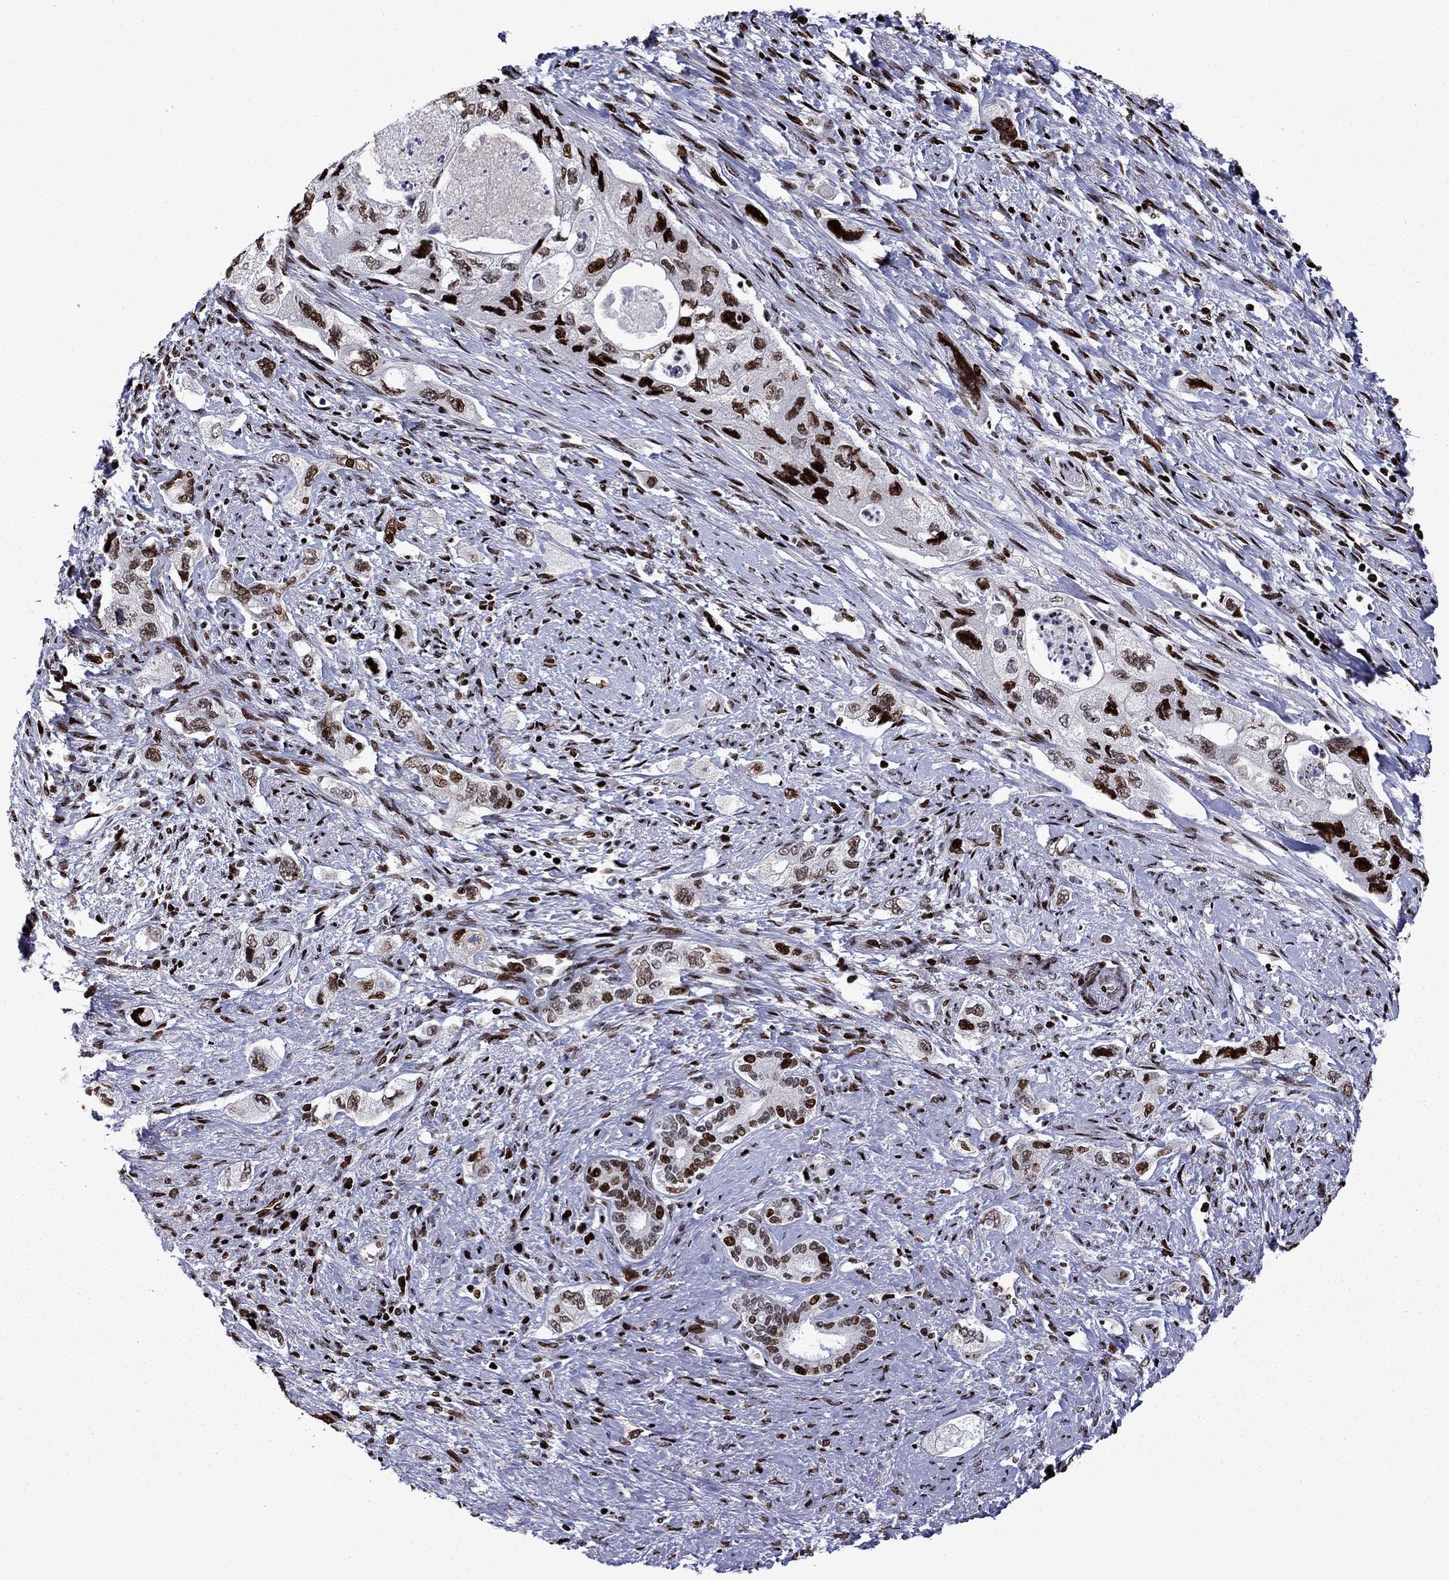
{"staining": {"intensity": "moderate", "quantity": "25%-75%", "location": "nuclear"}, "tissue": "pancreatic cancer", "cell_type": "Tumor cells", "image_type": "cancer", "snomed": [{"axis": "morphology", "description": "Adenocarcinoma, NOS"}, {"axis": "topography", "description": "Pancreas"}], "caption": "Immunohistochemical staining of human pancreatic cancer demonstrates moderate nuclear protein staining in approximately 25%-75% of tumor cells.", "gene": "LIMK1", "patient": {"sex": "female", "age": 73}}